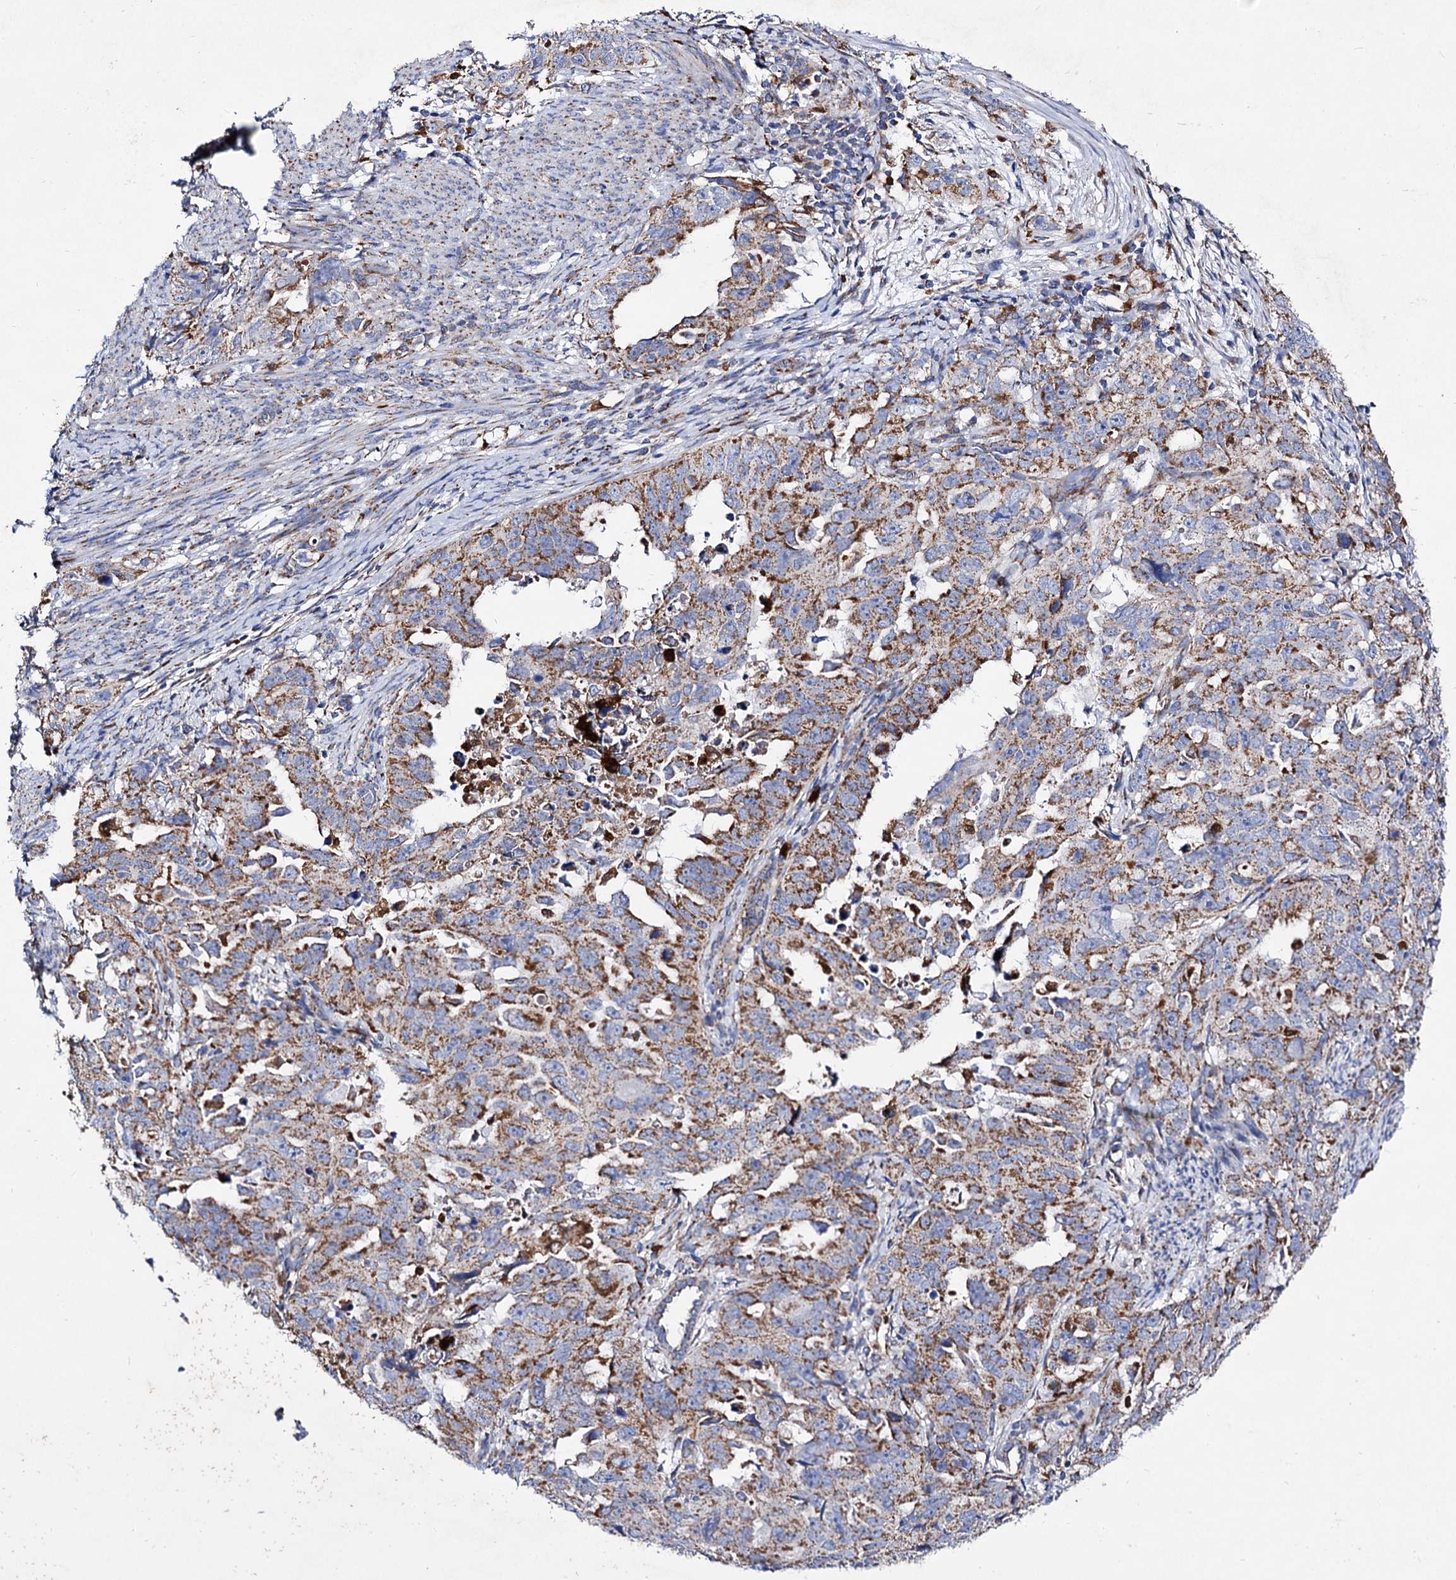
{"staining": {"intensity": "moderate", "quantity": ">75%", "location": "cytoplasmic/membranous"}, "tissue": "endometrial cancer", "cell_type": "Tumor cells", "image_type": "cancer", "snomed": [{"axis": "morphology", "description": "Adenocarcinoma, NOS"}, {"axis": "topography", "description": "Endometrium"}], "caption": "Brown immunohistochemical staining in human endometrial cancer (adenocarcinoma) demonstrates moderate cytoplasmic/membranous expression in approximately >75% of tumor cells.", "gene": "ACAD9", "patient": {"sex": "female", "age": 65}}